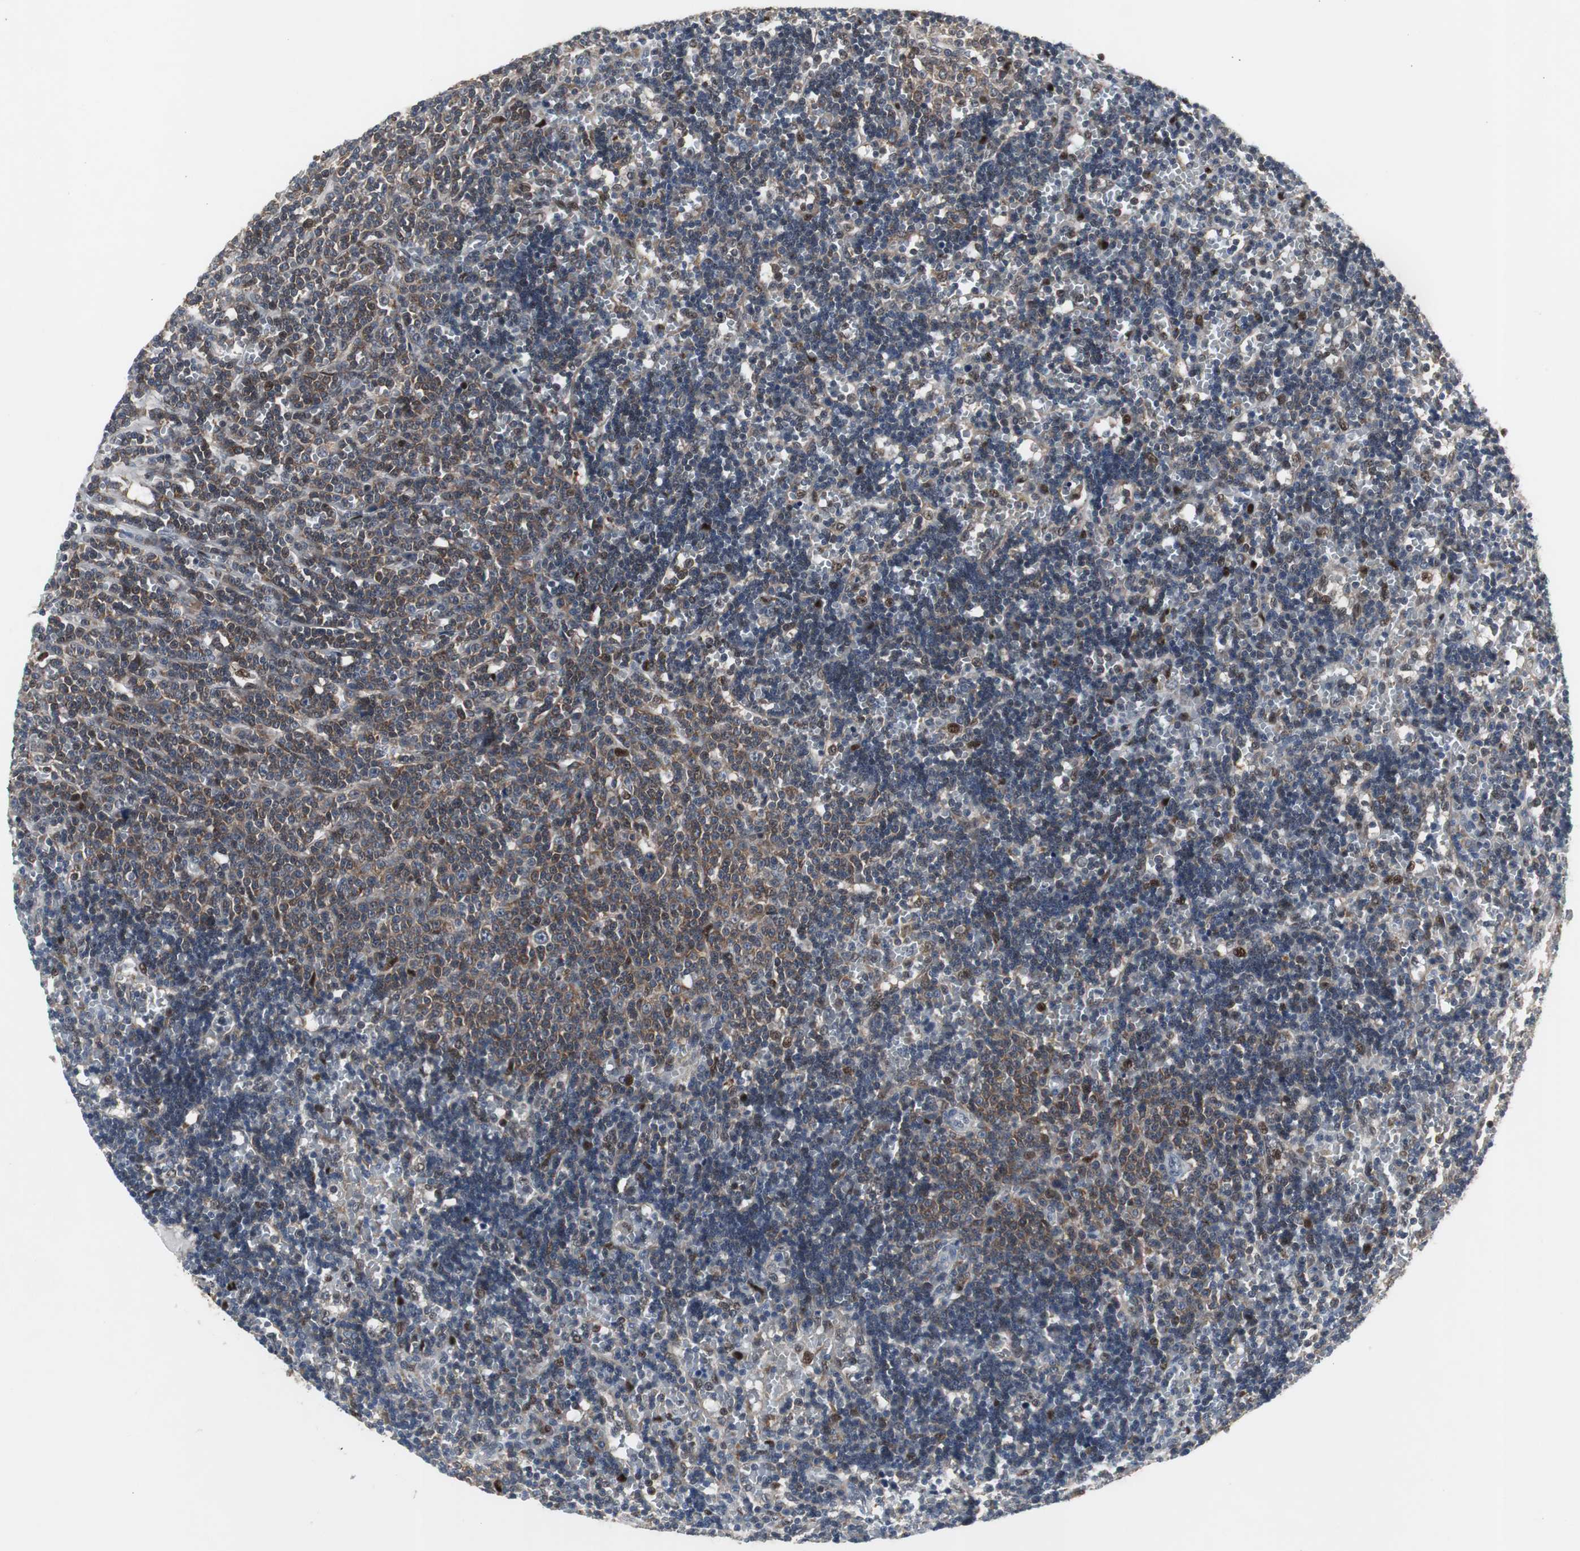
{"staining": {"intensity": "weak", "quantity": "<25%", "location": "cytoplasmic/membranous"}, "tissue": "lymphoma", "cell_type": "Tumor cells", "image_type": "cancer", "snomed": [{"axis": "morphology", "description": "Malignant lymphoma, non-Hodgkin's type, Low grade"}, {"axis": "topography", "description": "Spleen"}], "caption": "Image shows no protein positivity in tumor cells of malignant lymphoma, non-Hodgkin's type (low-grade) tissue.", "gene": "GRK2", "patient": {"sex": "male", "age": 60}}